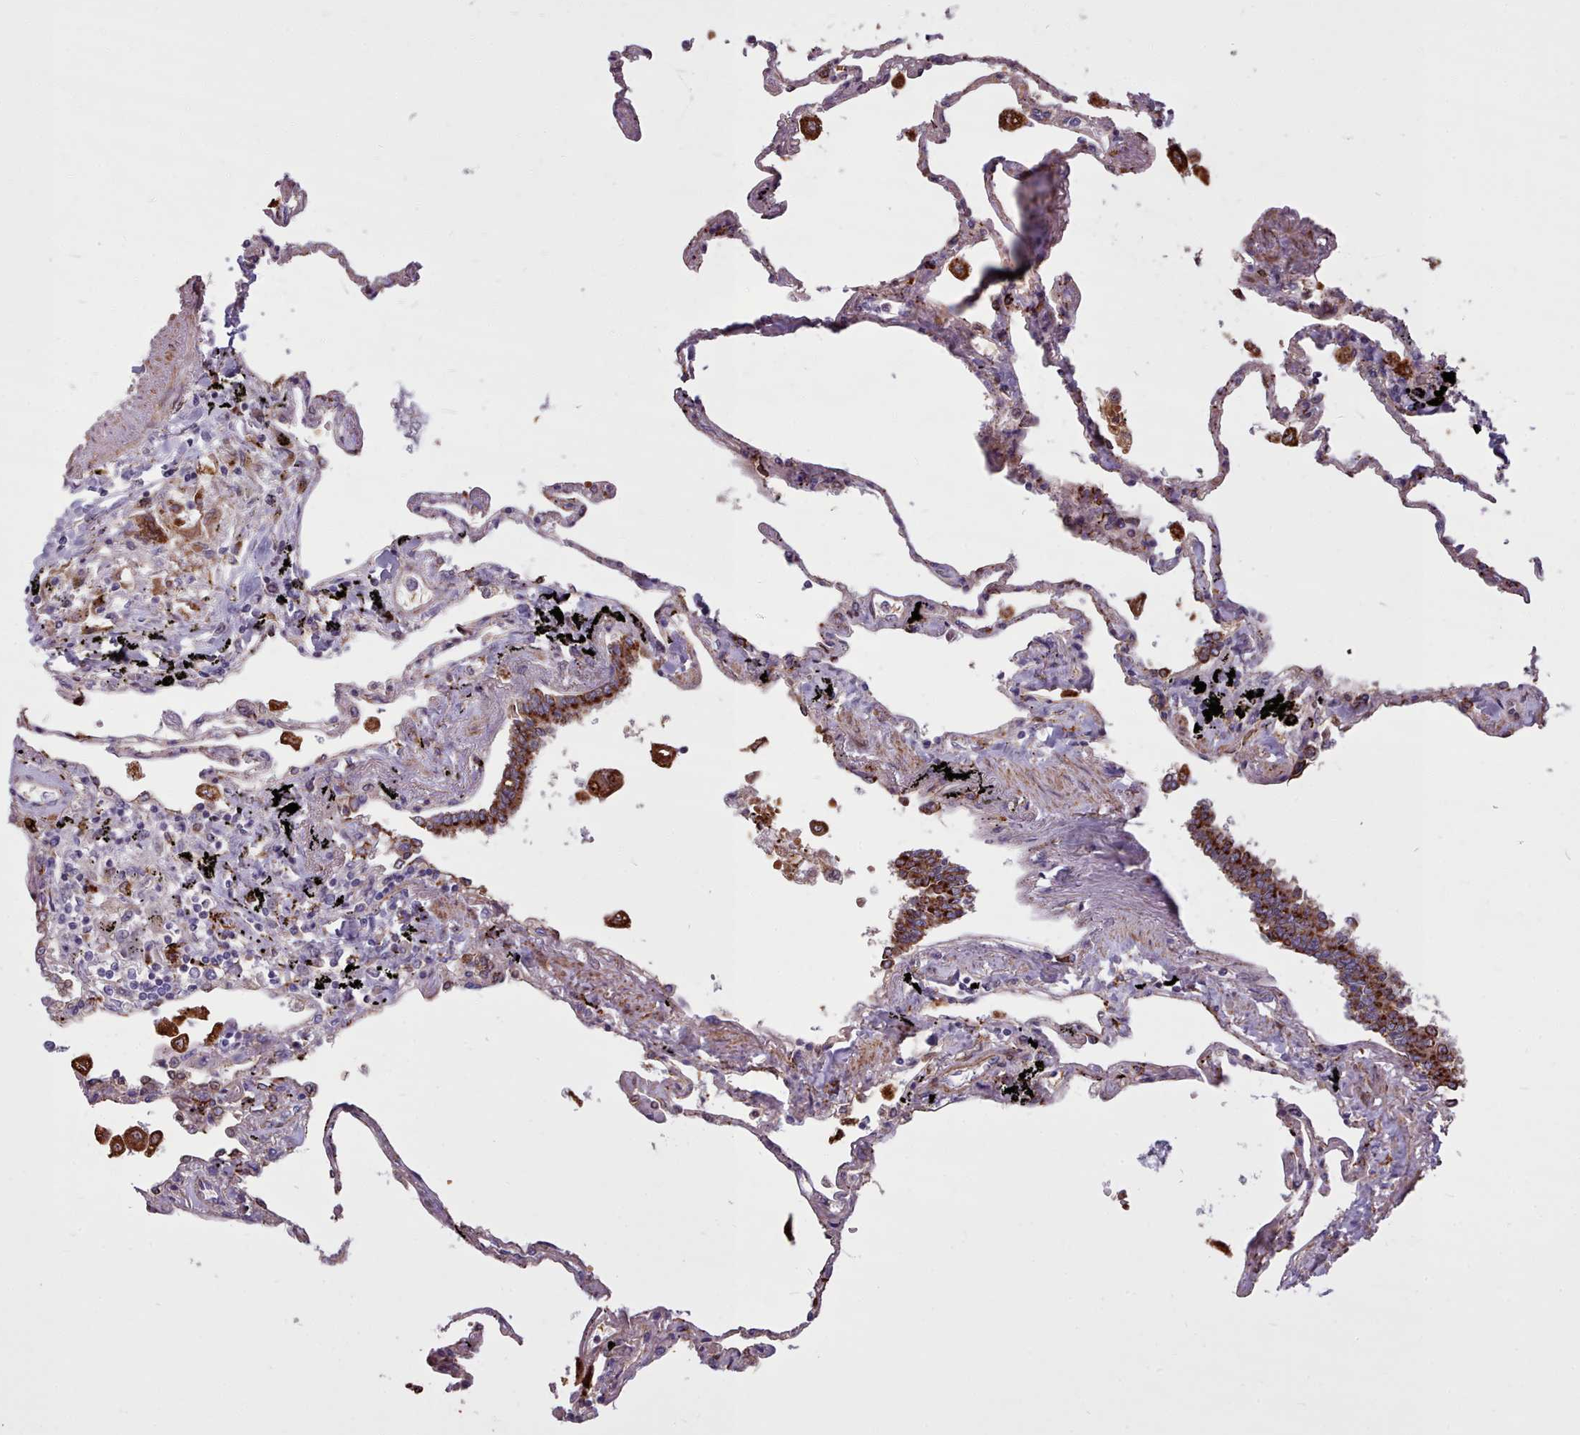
{"staining": {"intensity": "weak", "quantity": "<25%", "location": "cytoplasmic/membranous"}, "tissue": "lung", "cell_type": "Alveolar cells", "image_type": "normal", "snomed": [{"axis": "morphology", "description": "Normal tissue, NOS"}, {"axis": "topography", "description": "Lung"}], "caption": "Immunohistochemistry of unremarkable lung shows no staining in alveolar cells. (DAB immunohistochemistry, high magnification).", "gene": "PACSIN3", "patient": {"sex": "female", "age": 67}}